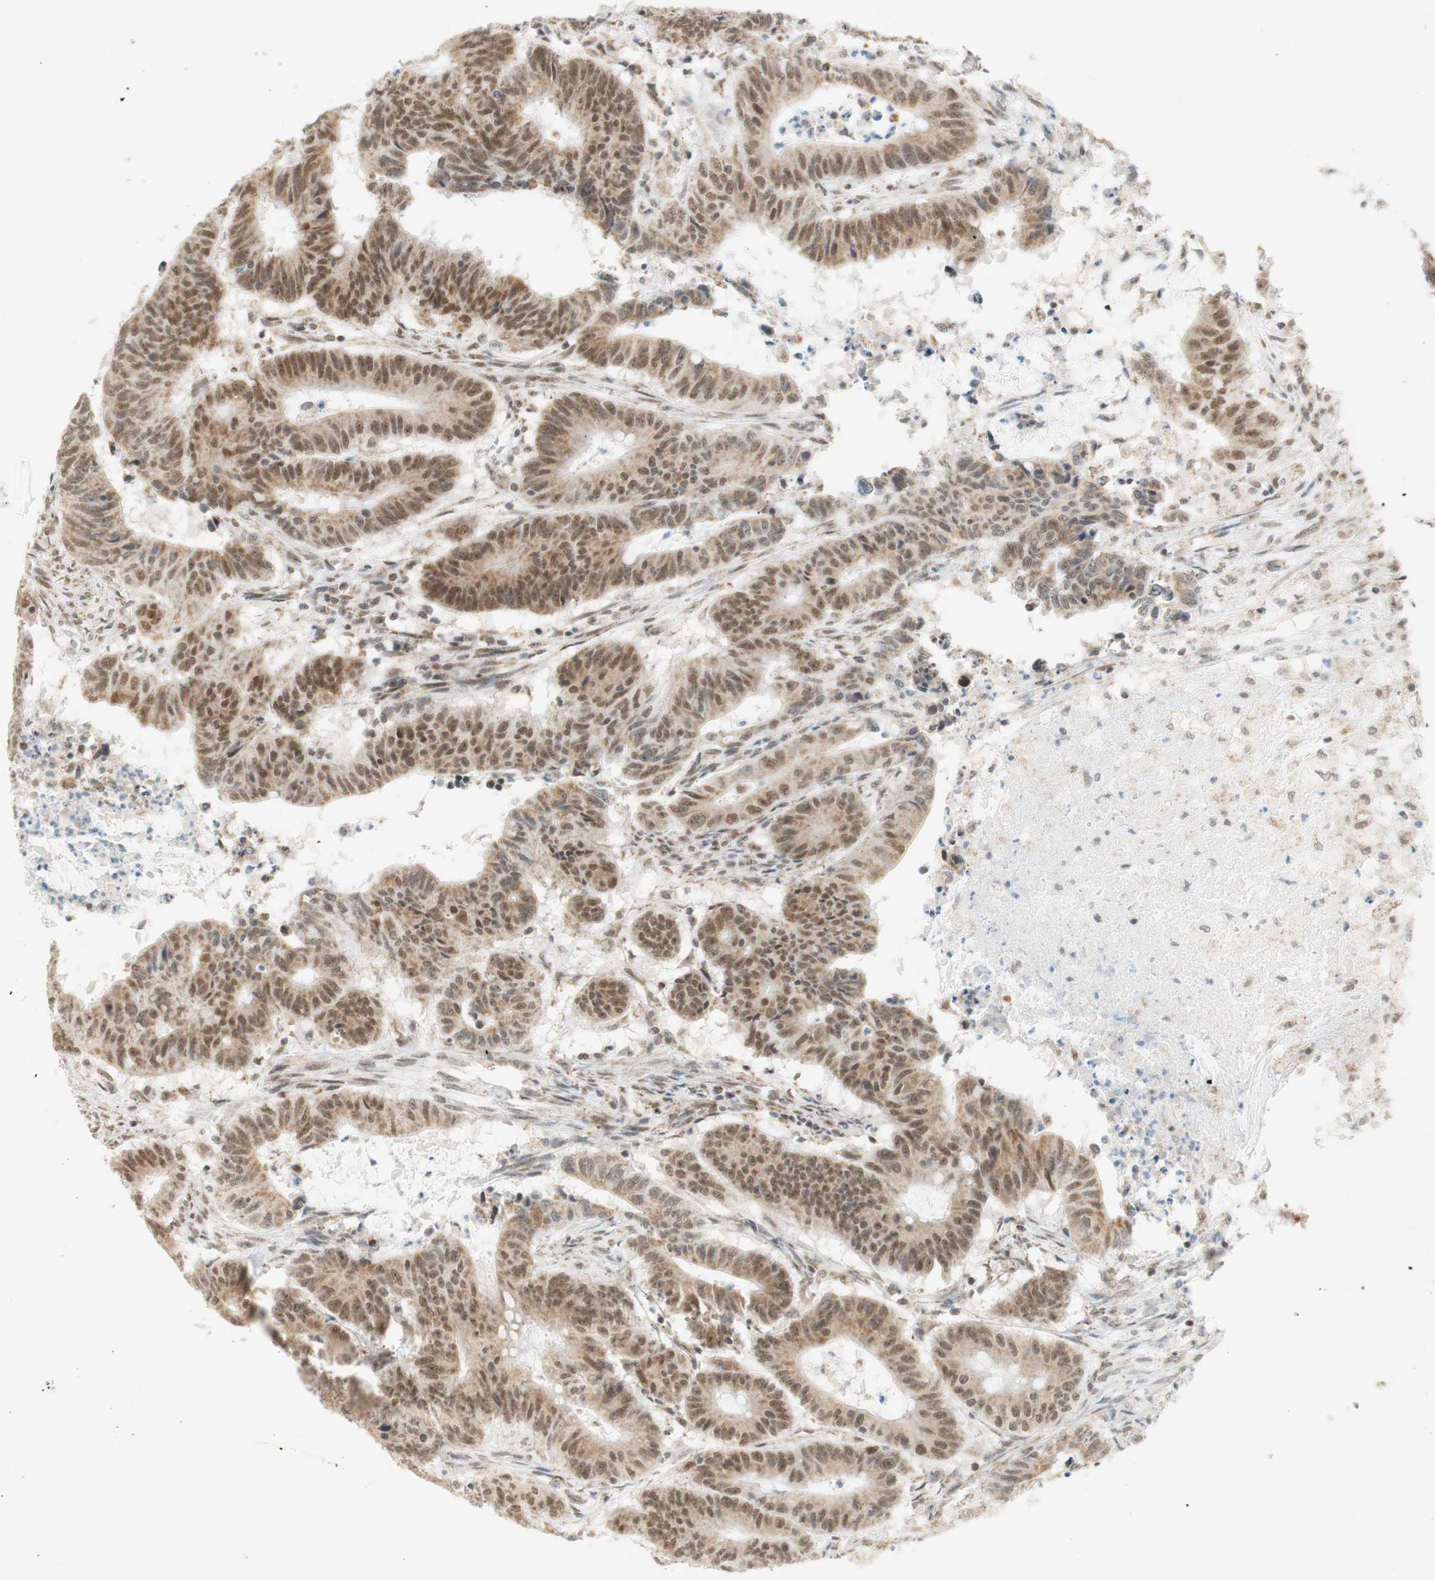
{"staining": {"intensity": "moderate", "quantity": ">75%", "location": "nuclear"}, "tissue": "colorectal cancer", "cell_type": "Tumor cells", "image_type": "cancer", "snomed": [{"axis": "morphology", "description": "Adenocarcinoma, NOS"}, {"axis": "topography", "description": "Colon"}], "caption": "Immunohistochemistry (IHC) (DAB) staining of colorectal cancer (adenocarcinoma) displays moderate nuclear protein staining in about >75% of tumor cells.", "gene": "ZNF782", "patient": {"sex": "male", "age": 45}}